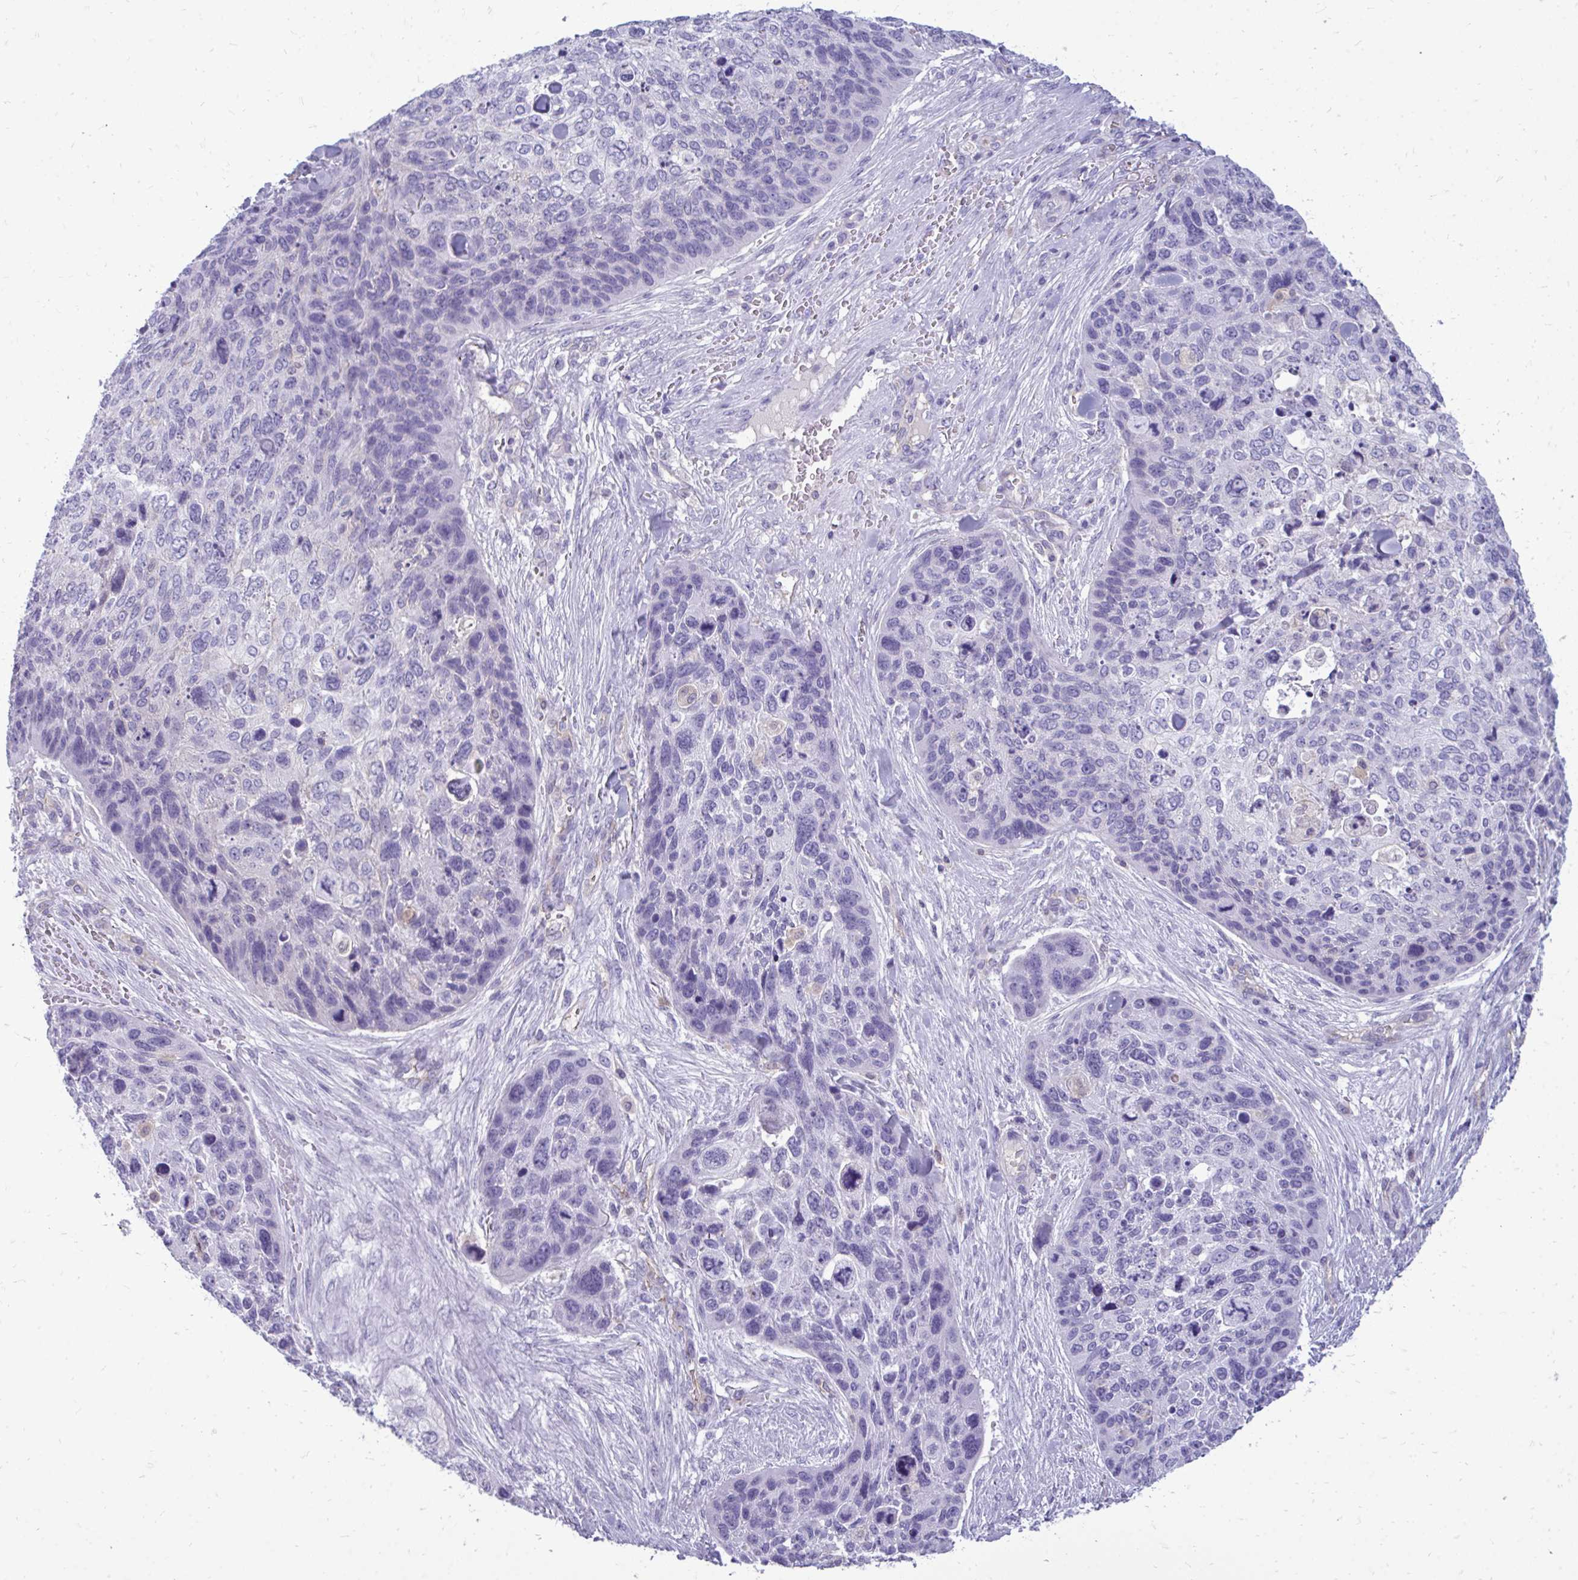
{"staining": {"intensity": "negative", "quantity": "none", "location": "none"}, "tissue": "skin cancer", "cell_type": "Tumor cells", "image_type": "cancer", "snomed": [{"axis": "morphology", "description": "Basal cell carcinoma"}, {"axis": "topography", "description": "Skin"}], "caption": "DAB (3,3'-diaminobenzidine) immunohistochemical staining of skin basal cell carcinoma shows no significant staining in tumor cells.", "gene": "FABP3", "patient": {"sex": "female", "age": 74}}